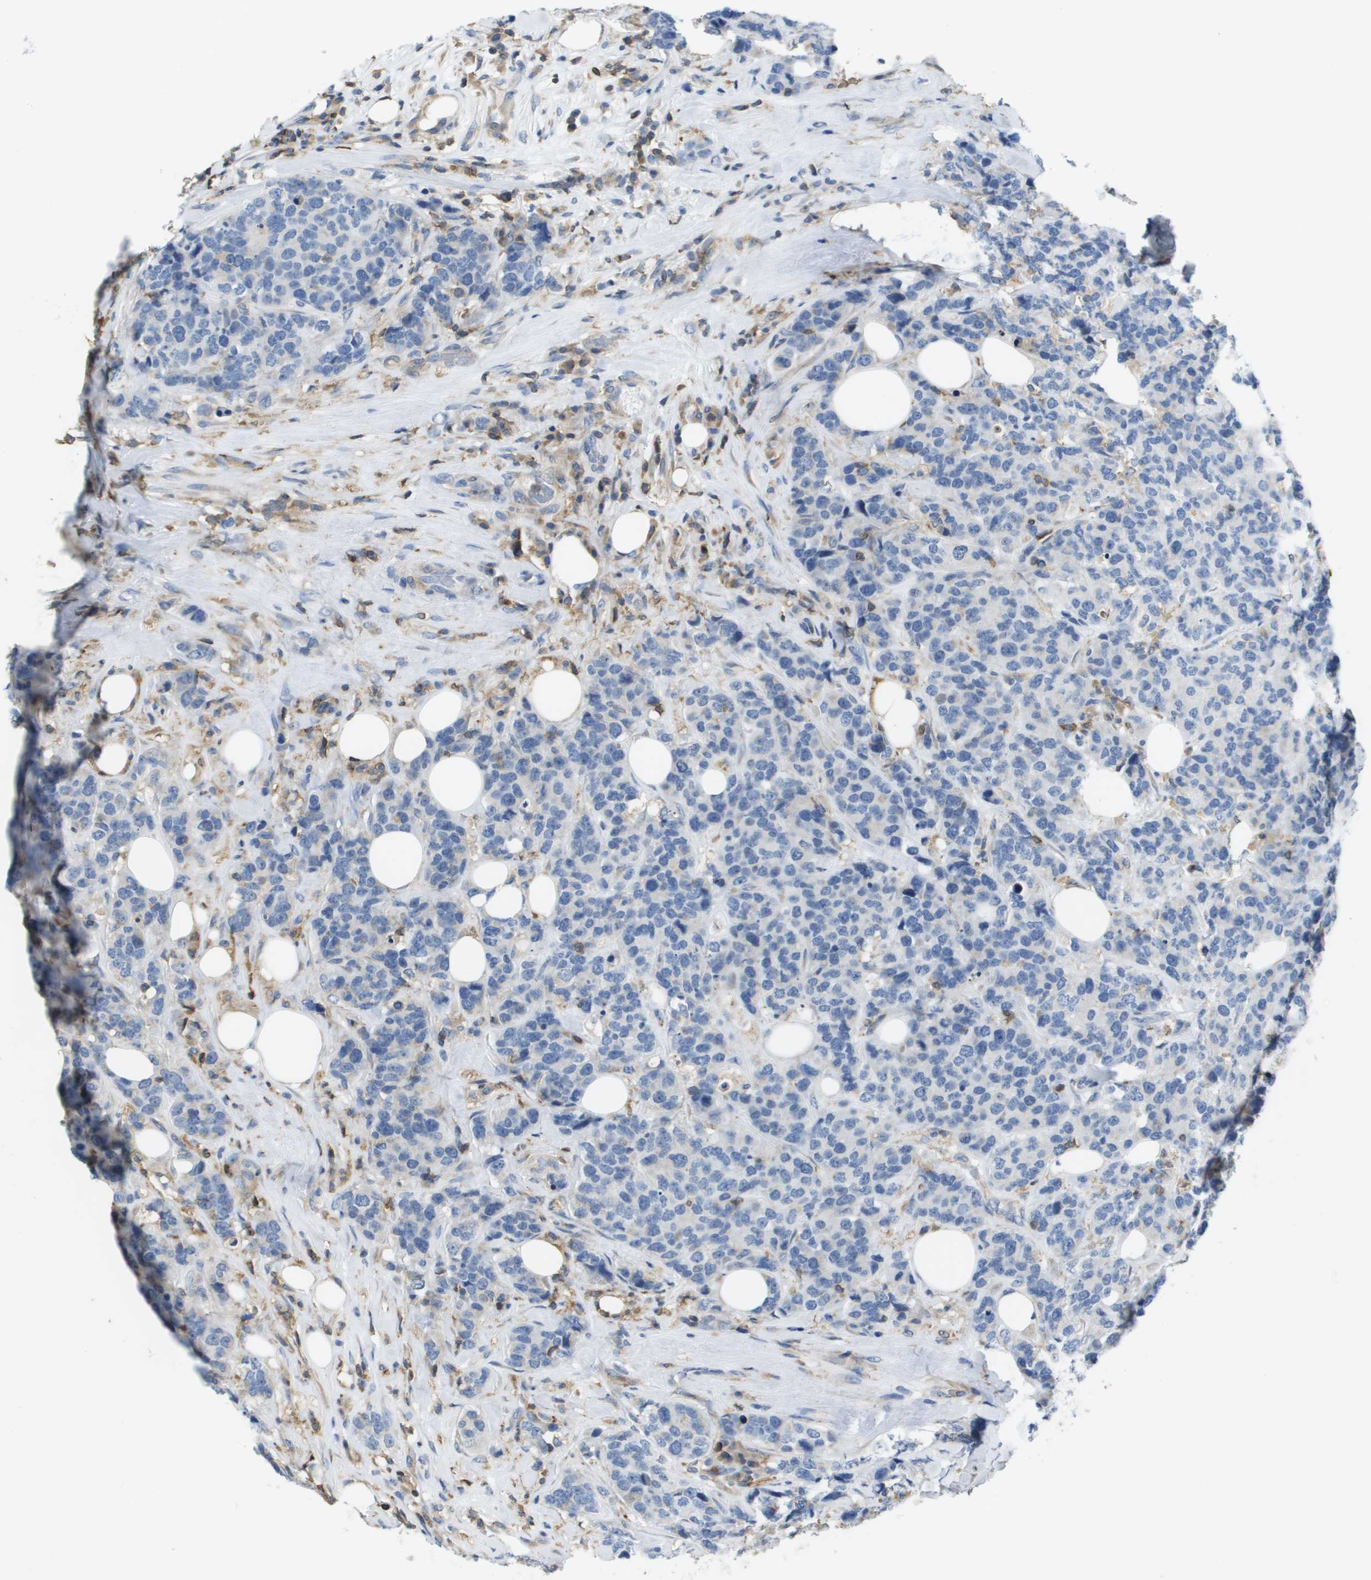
{"staining": {"intensity": "negative", "quantity": "none", "location": "none"}, "tissue": "breast cancer", "cell_type": "Tumor cells", "image_type": "cancer", "snomed": [{"axis": "morphology", "description": "Lobular carcinoma"}, {"axis": "topography", "description": "Breast"}], "caption": "There is no significant positivity in tumor cells of breast cancer.", "gene": "RCSD1", "patient": {"sex": "female", "age": 59}}